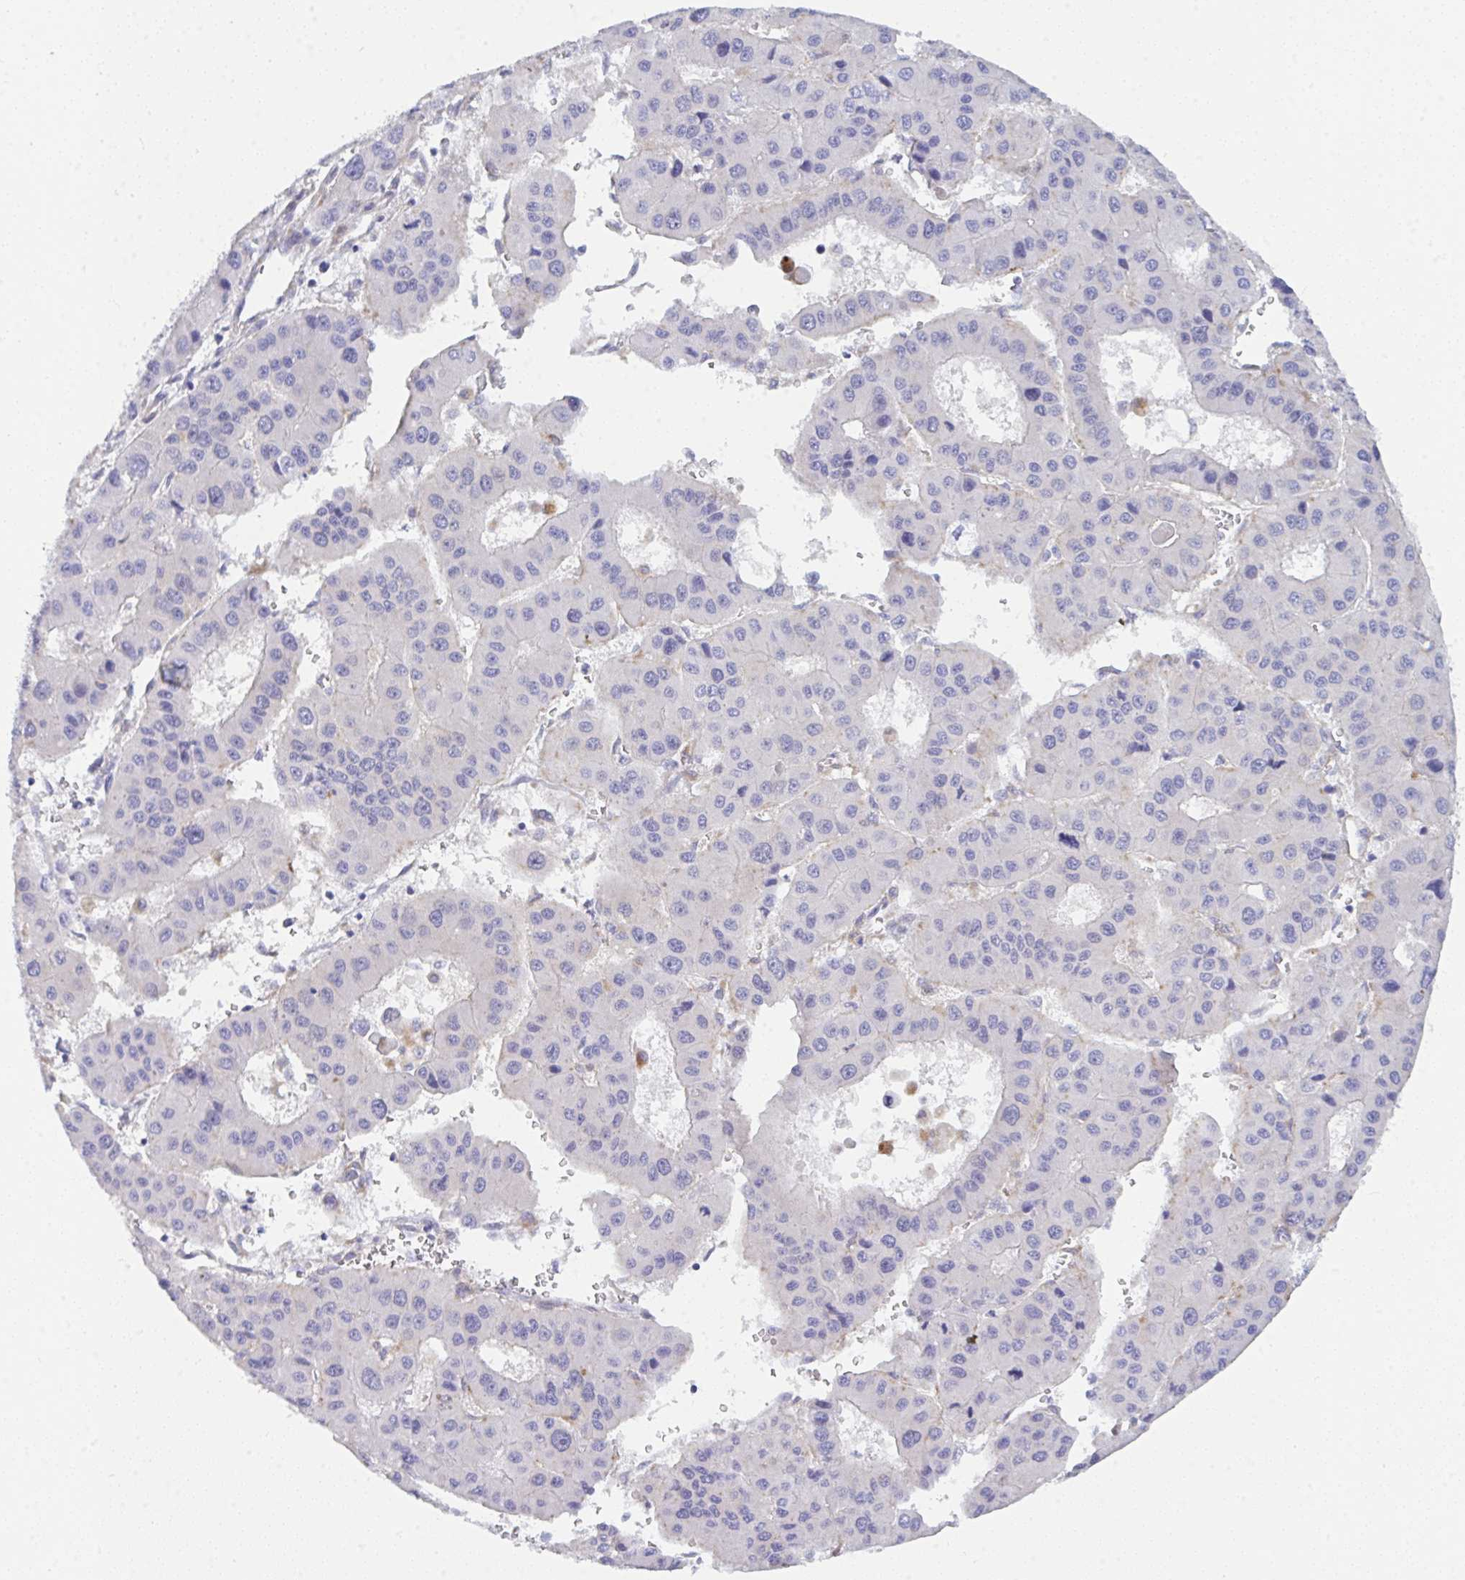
{"staining": {"intensity": "negative", "quantity": "none", "location": "none"}, "tissue": "liver cancer", "cell_type": "Tumor cells", "image_type": "cancer", "snomed": [{"axis": "morphology", "description": "Carcinoma, Hepatocellular, NOS"}, {"axis": "topography", "description": "Liver"}], "caption": "Protein analysis of liver cancer exhibits no significant staining in tumor cells.", "gene": "GAB1", "patient": {"sex": "male", "age": 73}}